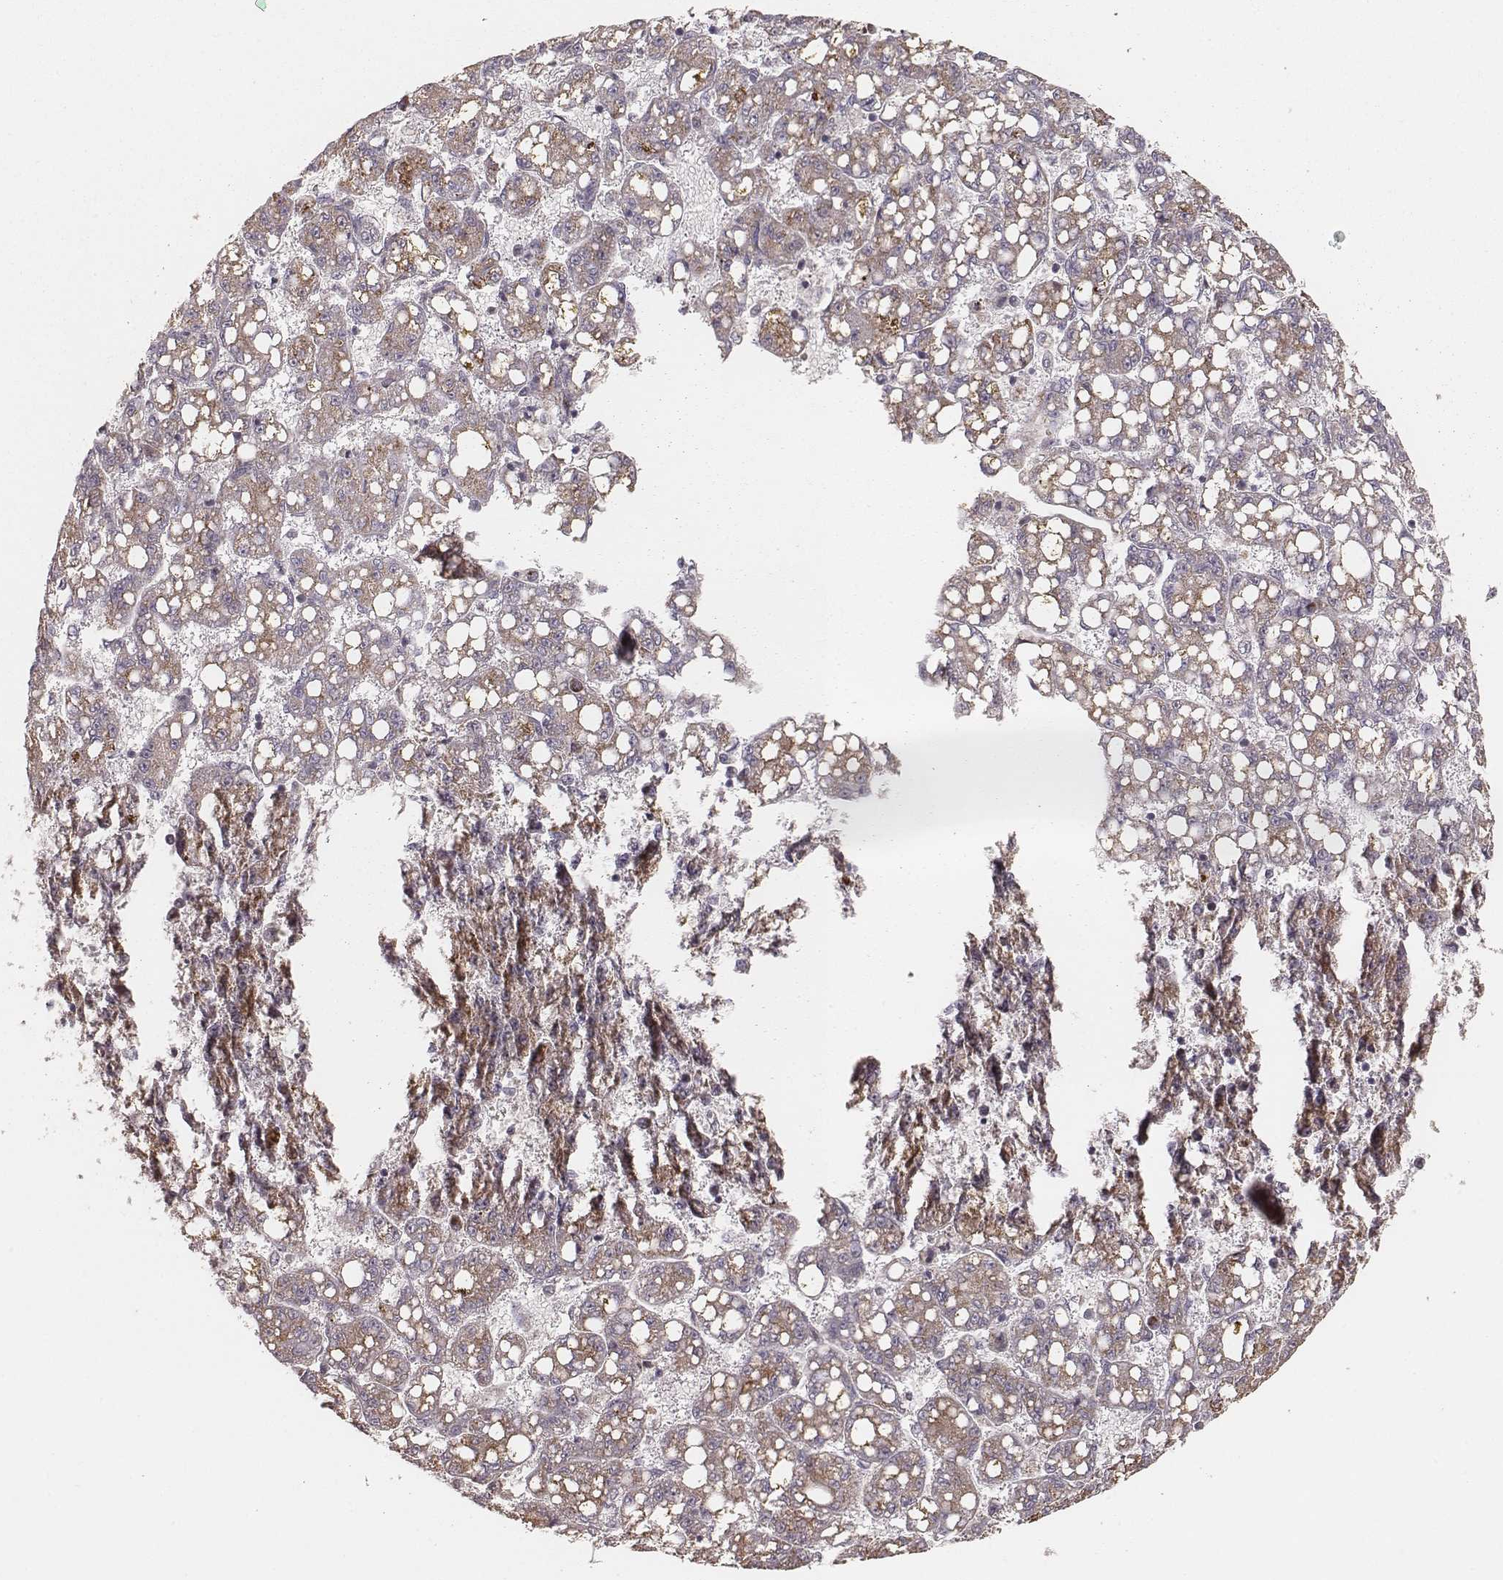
{"staining": {"intensity": "moderate", "quantity": ">75%", "location": "cytoplasmic/membranous"}, "tissue": "liver cancer", "cell_type": "Tumor cells", "image_type": "cancer", "snomed": [{"axis": "morphology", "description": "Carcinoma, Hepatocellular, NOS"}, {"axis": "topography", "description": "Liver"}], "caption": "This is a micrograph of immunohistochemistry (IHC) staining of liver cancer (hepatocellular carcinoma), which shows moderate staining in the cytoplasmic/membranous of tumor cells.", "gene": "TUFM", "patient": {"sex": "female", "age": 65}}